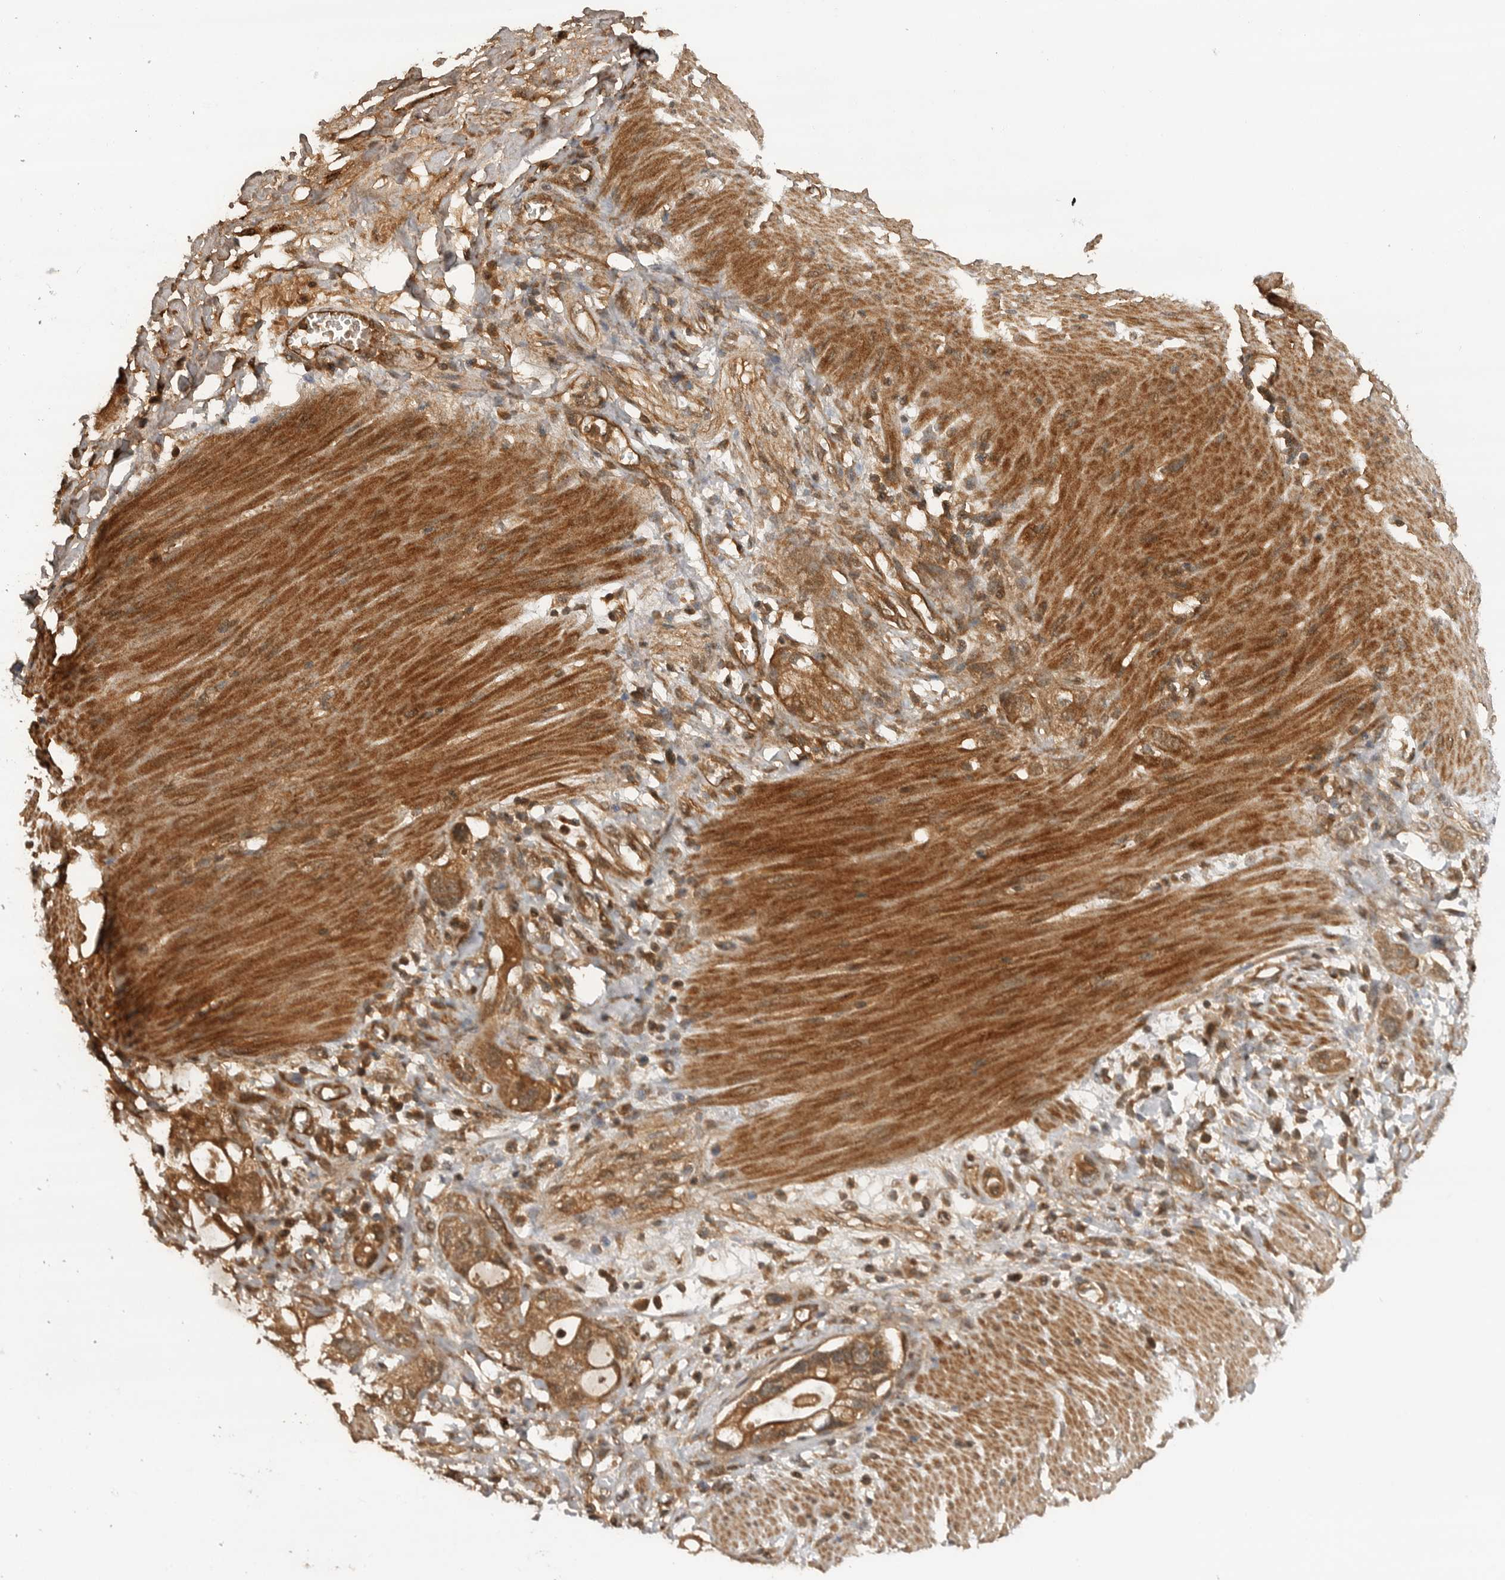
{"staining": {"intensity": "moderate", "quantity": ">75%", "location": "cytoplasmic/membranous"}, "tissue": "stomach cancer", "cell_type": "Tumor cells", "image_type": "cancer", "snomed": [{"axis": "morphology", "description": "Adenocarcinoma, NOS"}, {"axis": "topography", "description": "Stomach"}, {"axis": "topography", "description": "Stomach, lower"}], "caption": "The image displays immunohistochemical staining of stomach adenocarcinoma. There is moderate cytoplasmic/membranous positivity is present in approximately >75% of tumor cells. The staining was performed using DAB (3,3'-diaminobenzidine) to visualize the protein expression in brown, while the nuclei were stained in blue with hematoxylin (Magnification: 20x).", "gene": "PRDX4", "patient": {"sex": "female", "age": 48}}